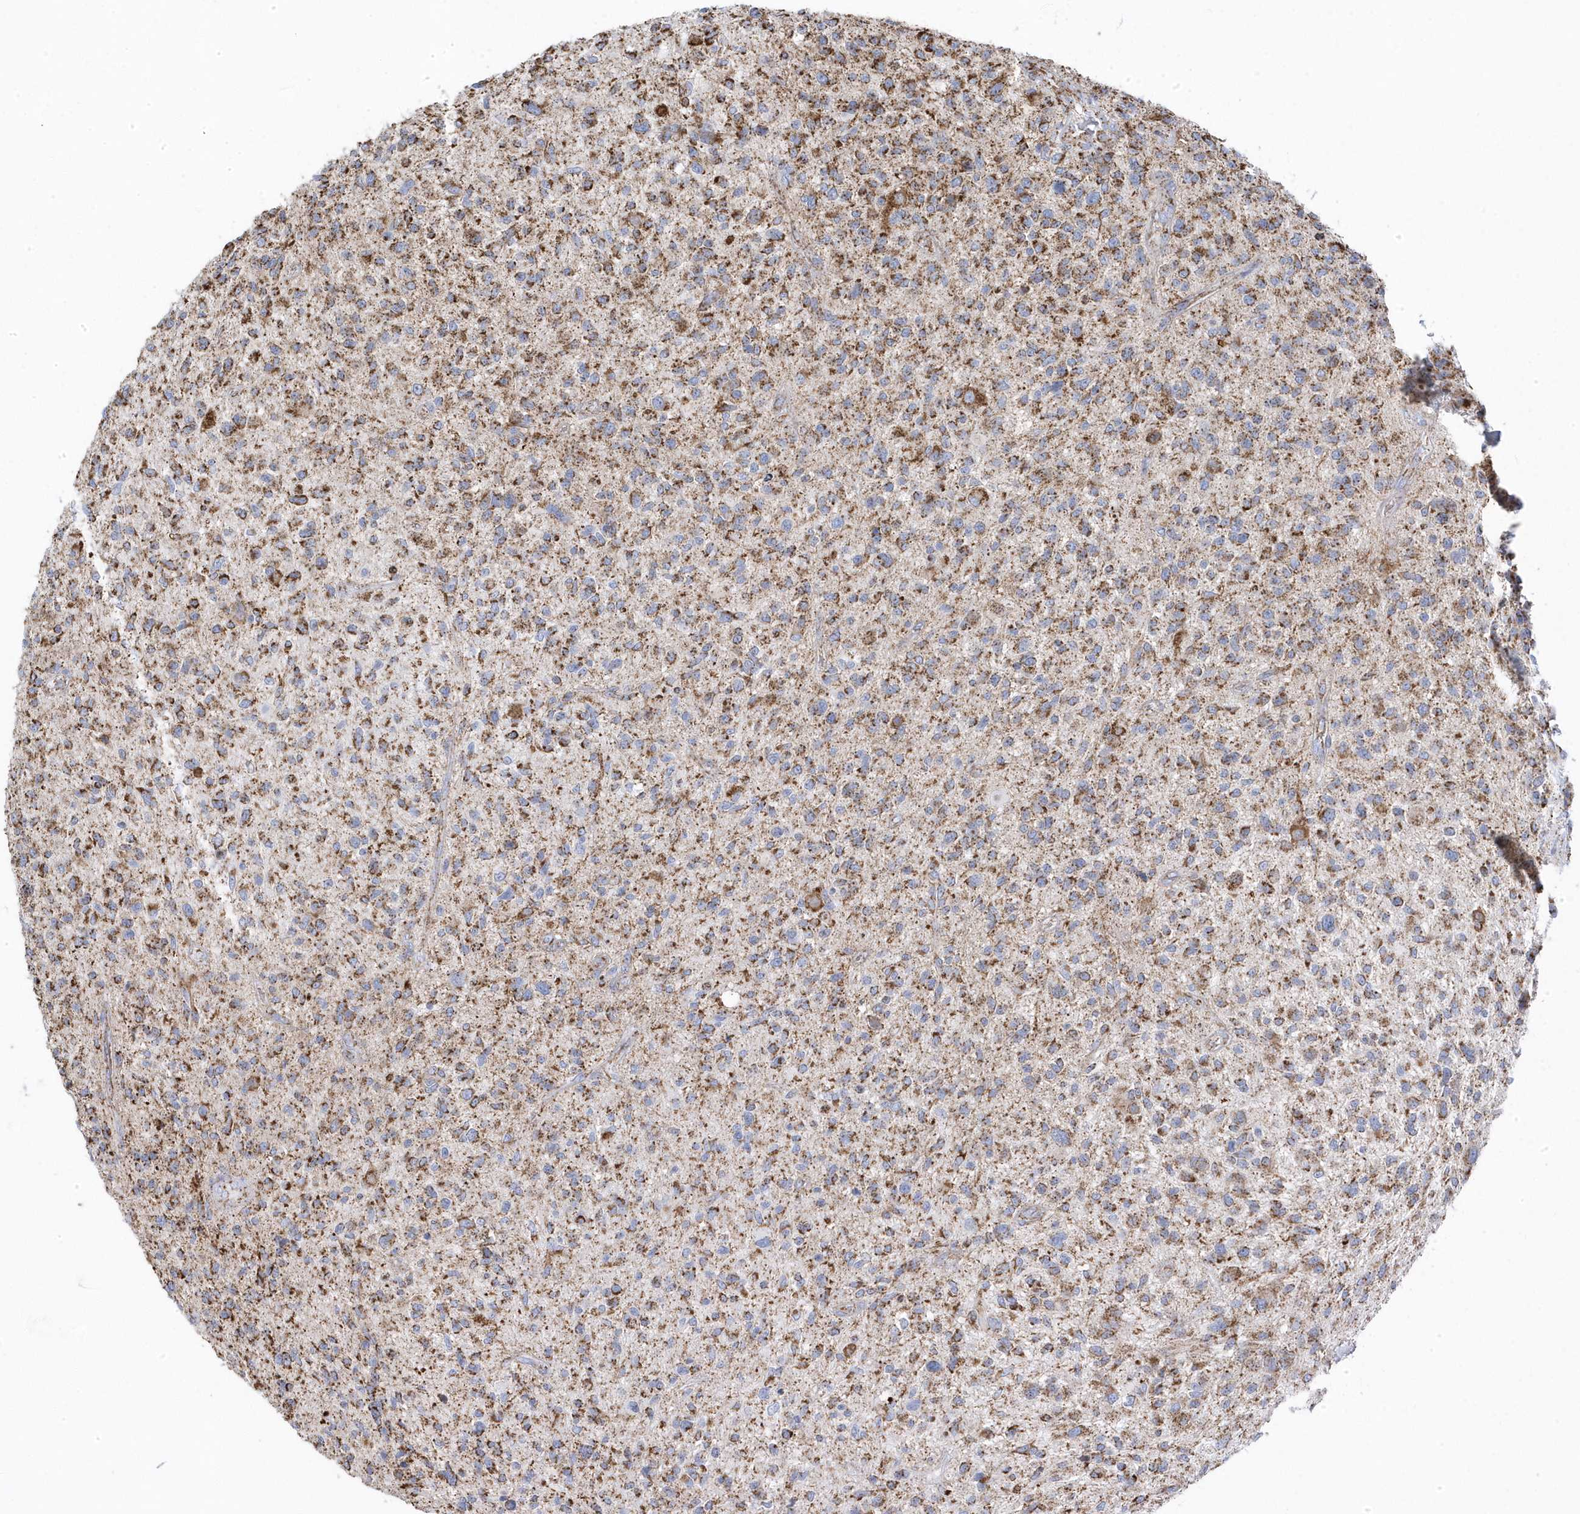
{"staining": {"intensity": "moderate", "quantity": ">75%", "location": "cytoplasmic/membranous"}, "tissue": "glioma", "cell_type": "Tumor cells", "image_type": "cancer", "snomed": [{"axis": "morphology", "description": "Glioma, malignant, High grade"}, {"axis": "topography", "description": "Brain"}], "caption": "This is a photomicrograph of immunohistochemistry staining of glioma, which shows moderate expression in the cytoplasmic/membranous of tumor cells.", "gene": "GTPBP8", "patient": {"sex": "male", "age": 47}}